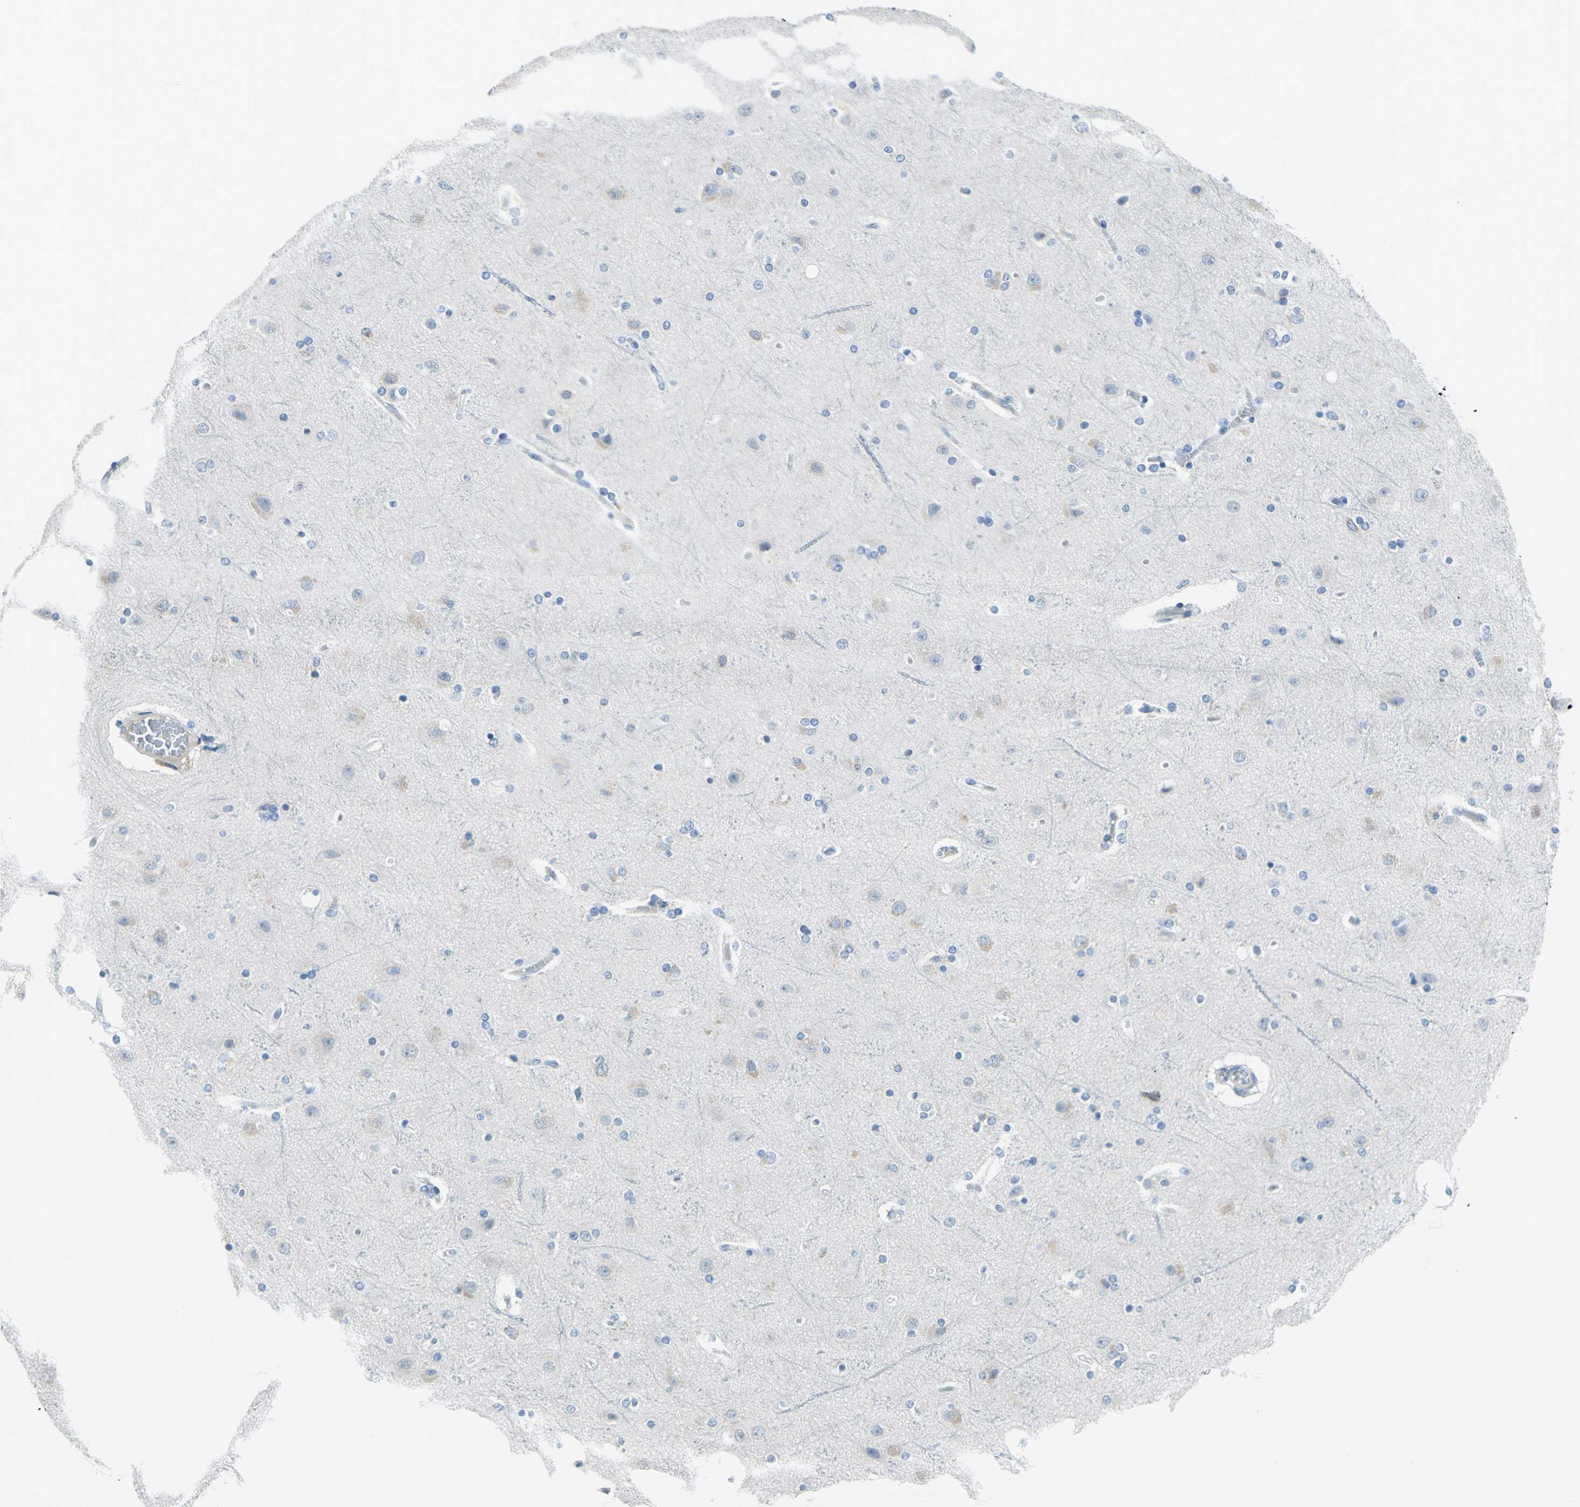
{"staining": {"intensity": "negative", "quantity": "none", "location": "none"}, "tissue": "cerebral cortex", "cell_type": "Endothelial cells", "image_type": "normal", "snomed": [{"axis": "morphology", "description": "Normal tissue, NOS"}, {"axis": "topography", "description": "Cerebral cortex"}], "caption": "Immunohistochemistry of normal cerebral cortex shows no expression in endothelial cells.", "gene": "MUC4", "patient": {"sex": "female", "age": 54}}